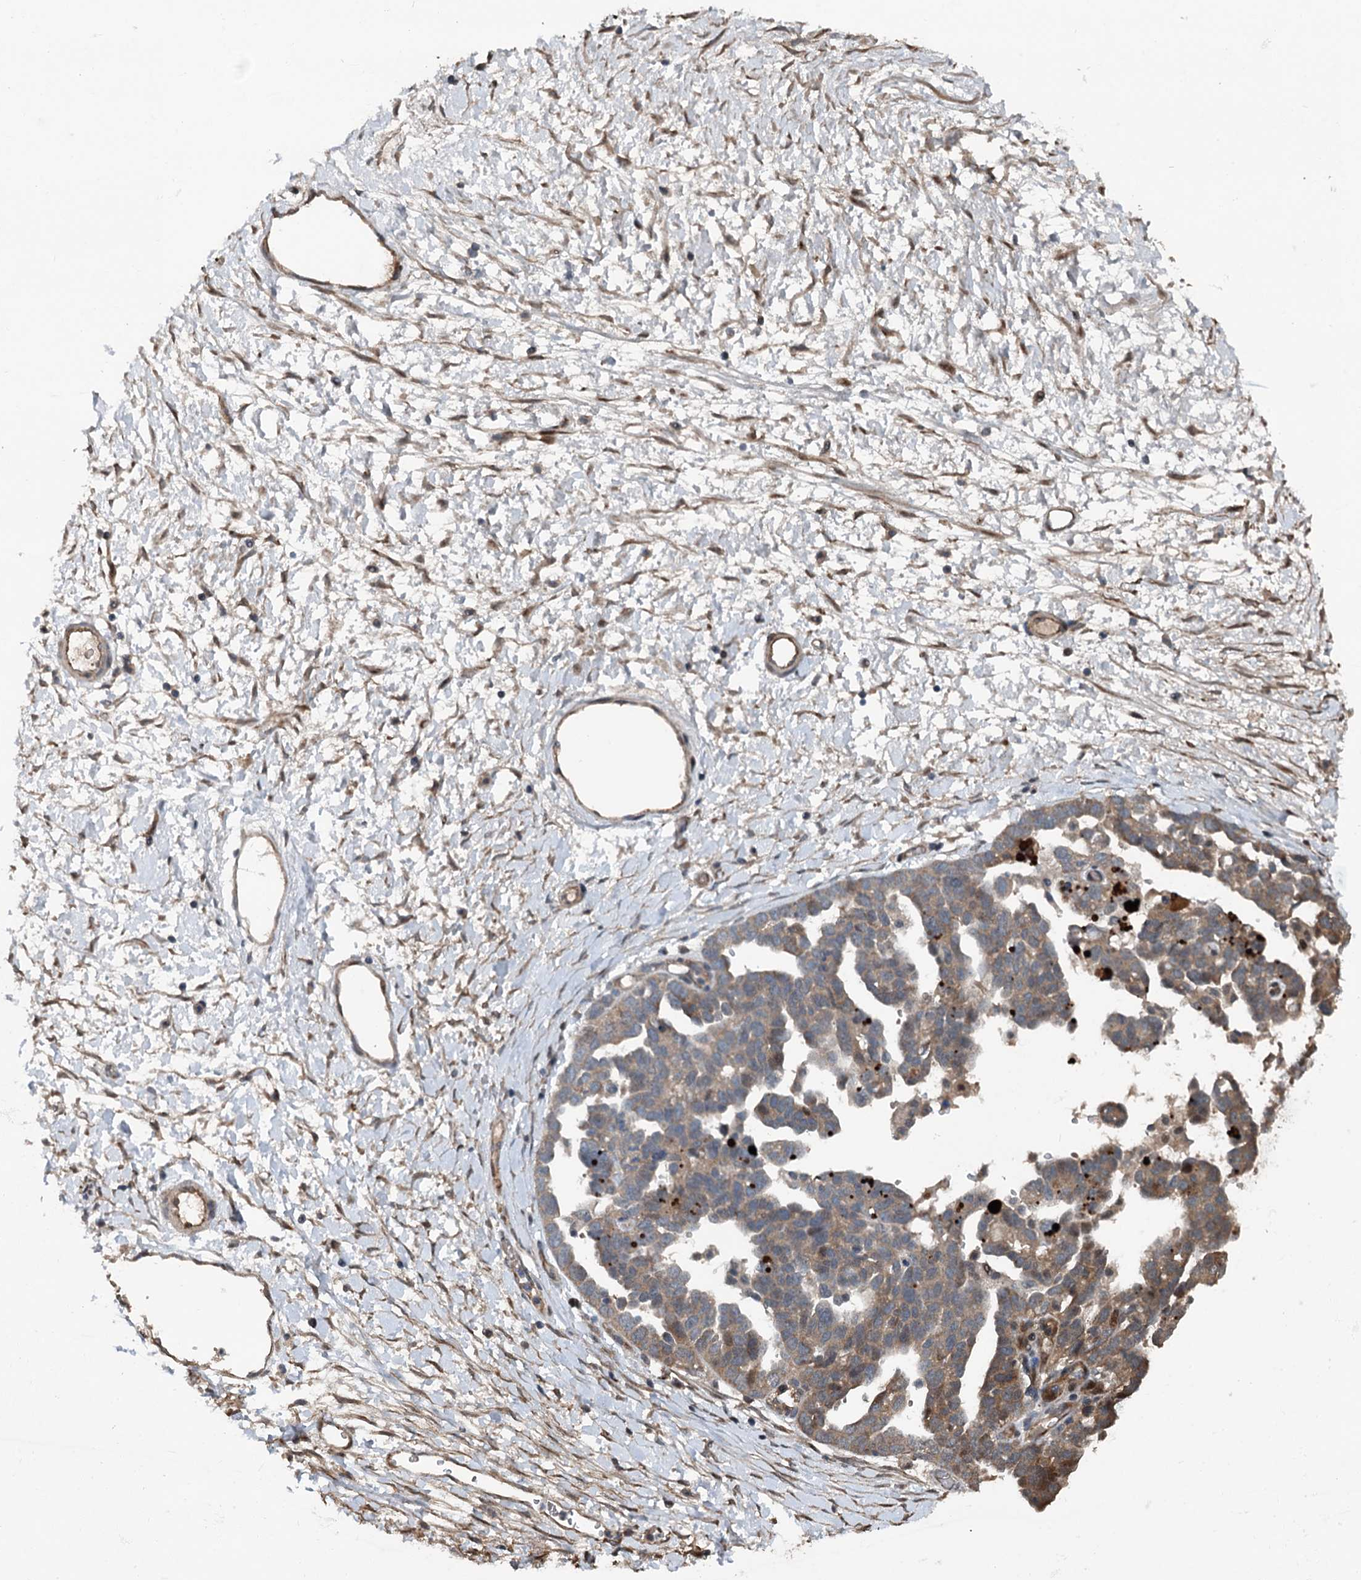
{"staining": {"intensity": "moderate", "quantity": ">75%", "location": "cytoplasmic/membranous"}, "tissue": "ovarian cancer", "cell_type": "Tumor cells", "image_type": "cancer", "snomed": [{"axis": "morphology", "description": "Cystadenocarcinoma, serous, NOS"}, {"axis": "topography", "description": "Ovary"}], "caption": "Human ovarian cancer stained for a protein (brown) displays moderate cytoplasmic/membranous positive positivity in about >75% of tumor cells.", "gene": "TEDC1", "patient": {"sex": "female", "age": 54}}